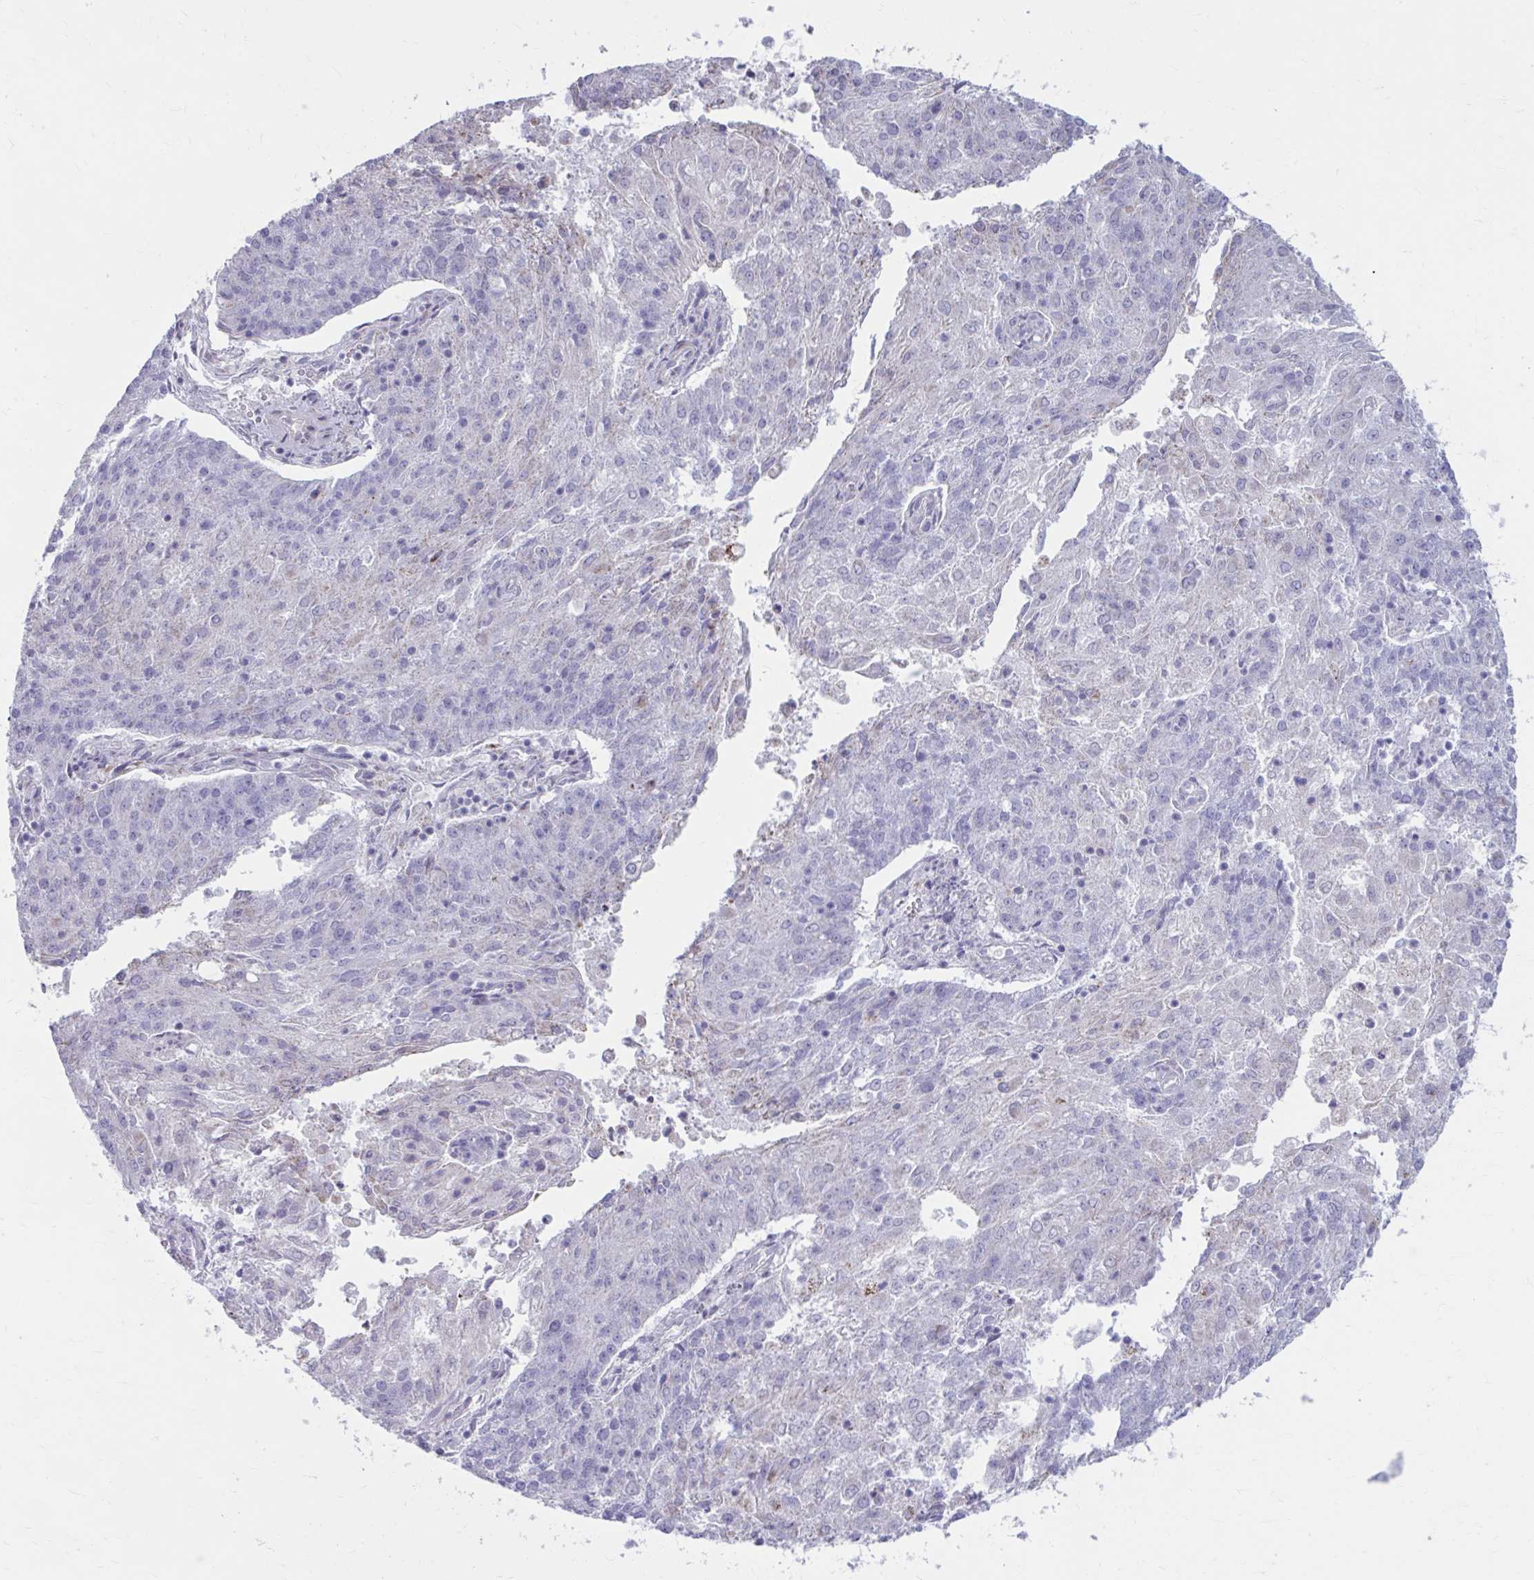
{"staining": {"intensity": "negative", "quantity": "none", "location": "none"}, "tissue": "endometrial cancer", "cell_type": "Tumor cells", "image_type": "cancer", "snomed": [{"axis": "morphology", "description": "Adenocarcinoma, NOS"}, {"axis": "topography", "description": "Endometrium"}], "caption": "Tumor cells show no significant protein staining in adenocarcinoma (endometrial).", "gene": "MSMO1", "patient": {"sex": "female", "age": 82}}